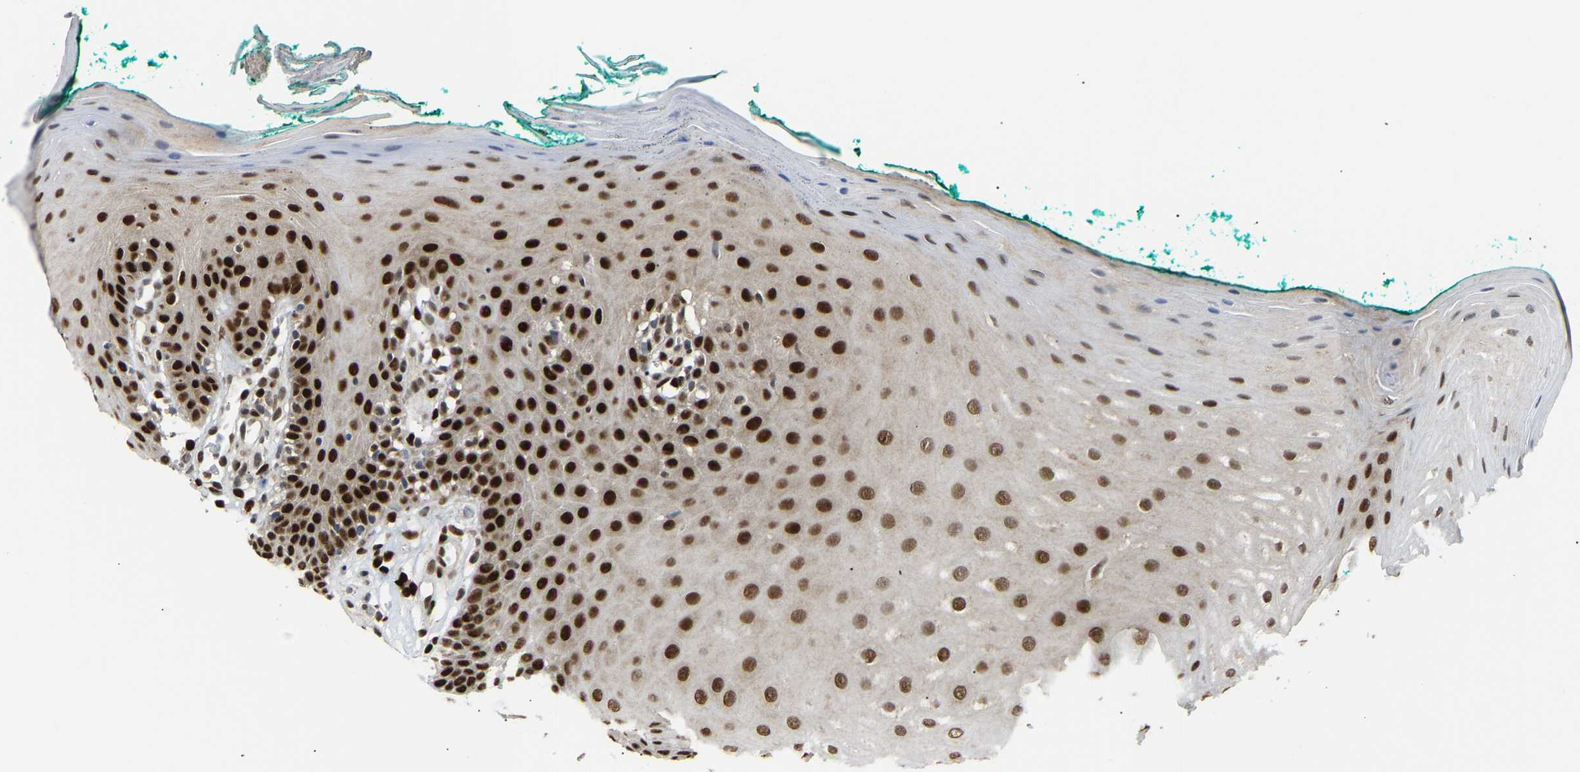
{"staining": {"intensity": "strong", "quantity": ">75%", "location": "nuclear"}, "tissue": "oral mucosa", "cell_type": "Squamous epithelial cells", "image_type": "normal", "snomed": [{"axis": "morphology", "description": "Normal tissue, NOS"}, {"axis": "topography", "description": "Skeletal muscle"}, {"axis": "topography", "description": "Oral tissue"}], "caption": "A brown stain shows strong nuclear expression of a protein in squamous epithelial cells of unremarkable human oral mucosa. The protein is stained brown, and the nuclei are stained in blue (DAB IHC with brightfield microscopy, high magnification).", "gene": "SSBP2", "patient": {"sex": "male", "age": 58}}